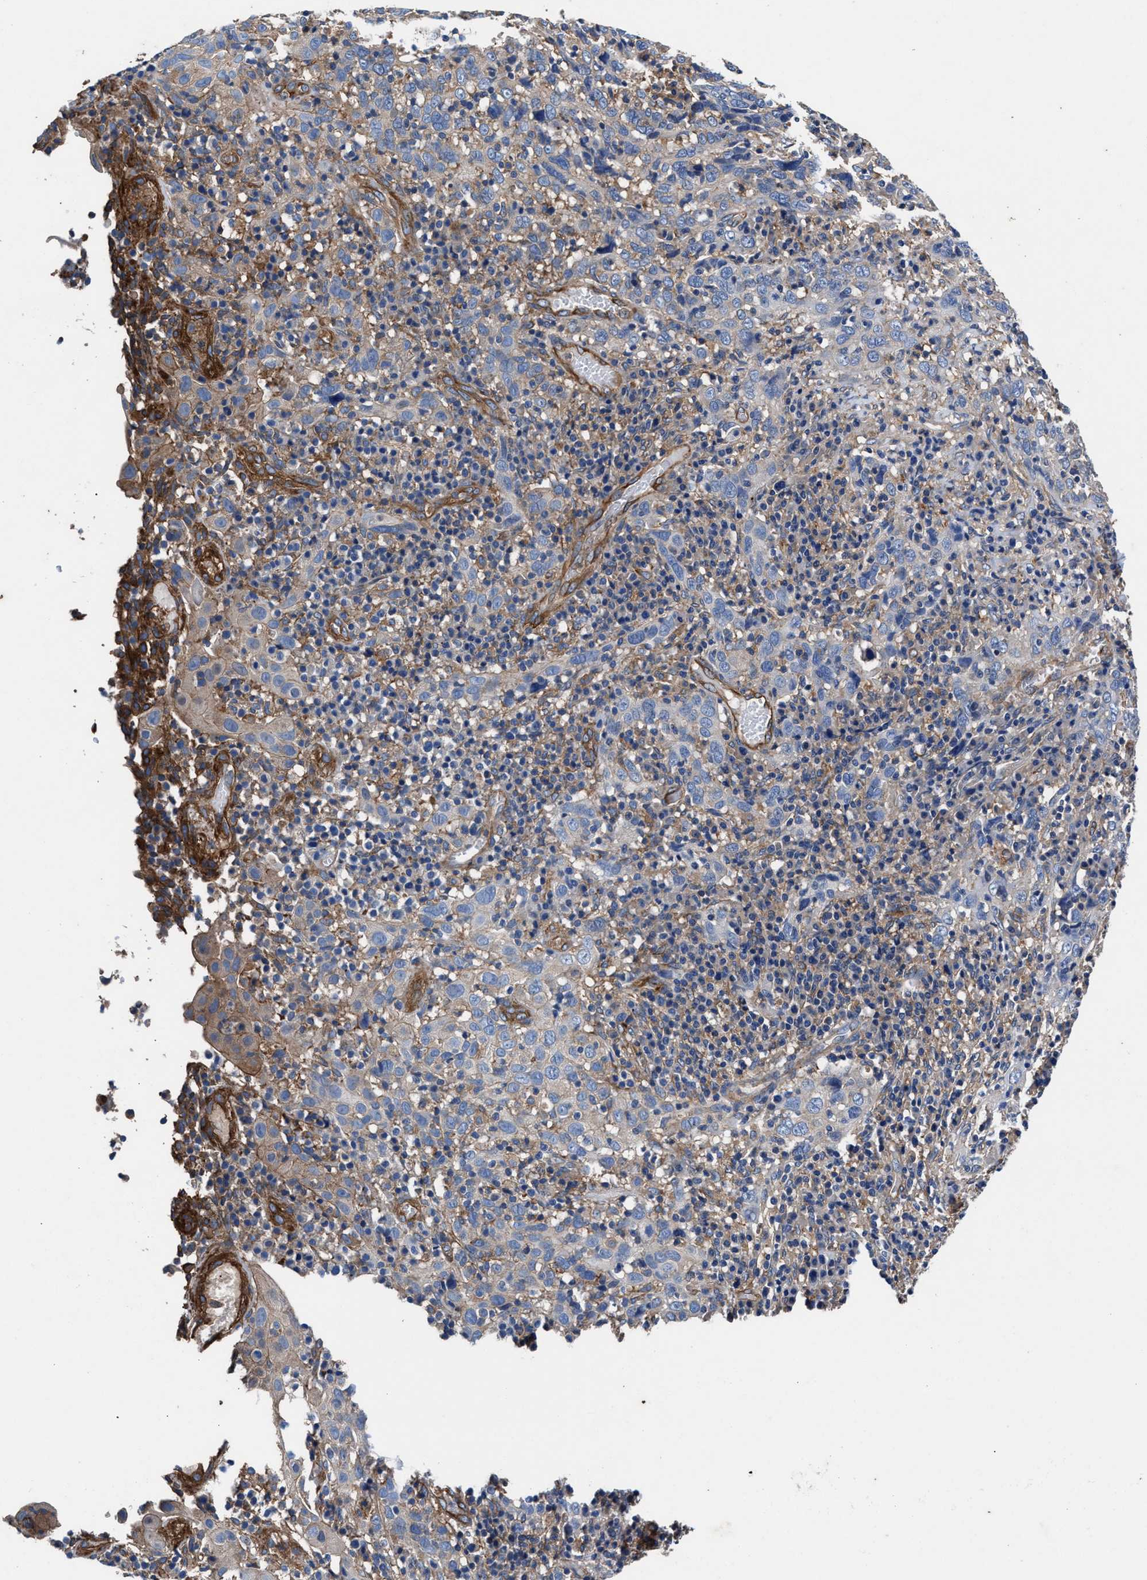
{"staining": {"intensity": "weak", "quantity": "<25%", "location": "cytoplasmic/membranous"}, "tissue": "cervical cancer", "cell_type": "Tumor cells", "image_type": "cancer", "snomed": [{"axis": "morphology", "description": "Squamous cell carcinoma, NOS"}, {"axis": "topography", "description": "Cervix"}], "caption": "IHC micrograph of cervical cancer stained for a protein (brown), which exhibits no expression in tumor cells.", "gene": "SH3GL1", "patient": {"sex": "female", "age": 46}}